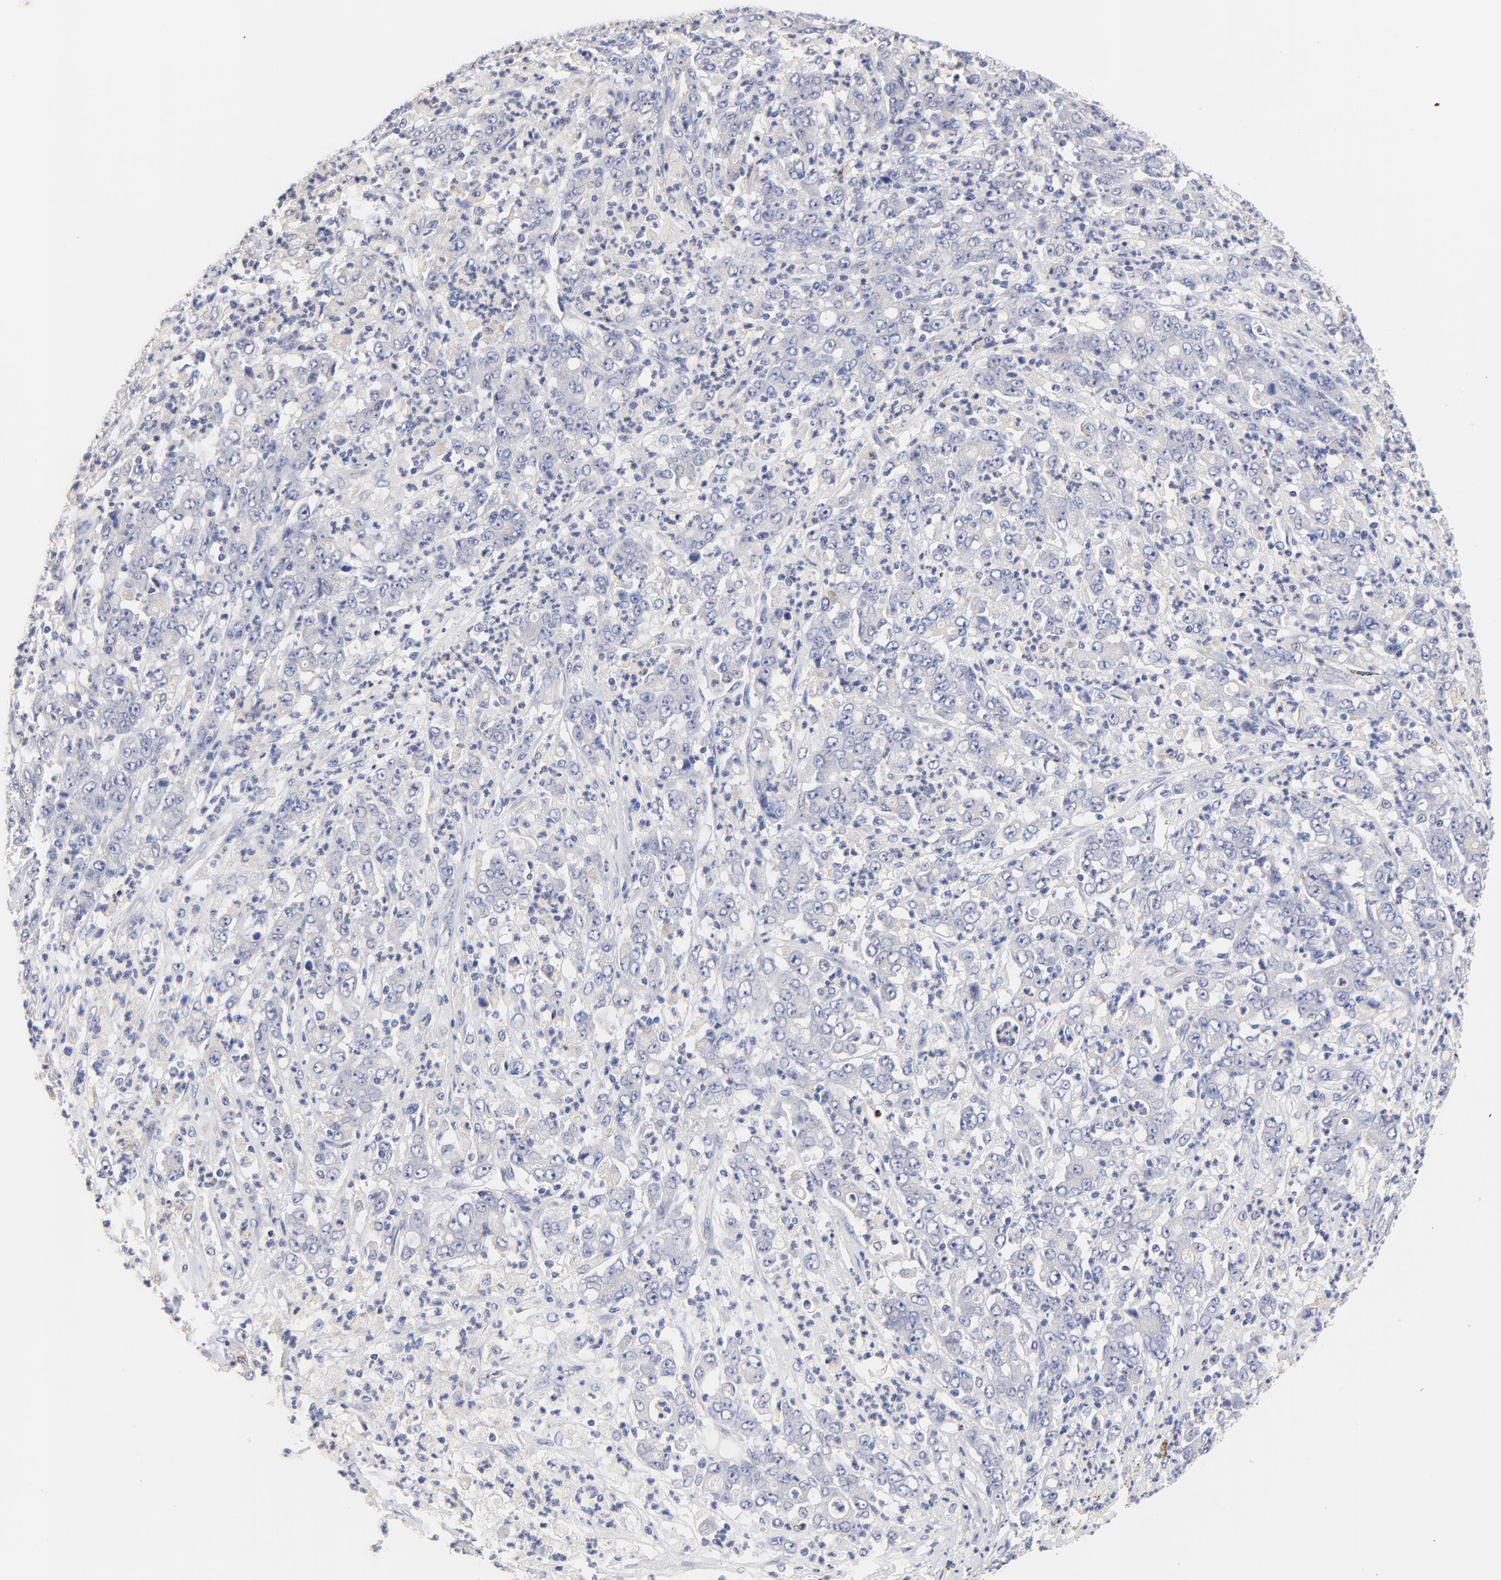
{"staining": {"intensity": "negative", "quantity": "none", "location": "none"}, "tissue": "stomach cancer", "cell_type": "Tumor cells", "image_type": "cancer", "snomed": [{"axis": "morphology", "description": "Adenocarcinoma, NOS"}, {"axis": "topography", "description": "Stomach, lower"}], "caption": "Immunohistochemistry (IHC) micrograph of neoplastic tissue: stomach adenocarcinoma stained with DAB (3,3'-diaminobenzidine) displays no significant protein staining in tumor cells.", "gene": "FBXO10", "patient": {"sex": "female", "age": 71}}